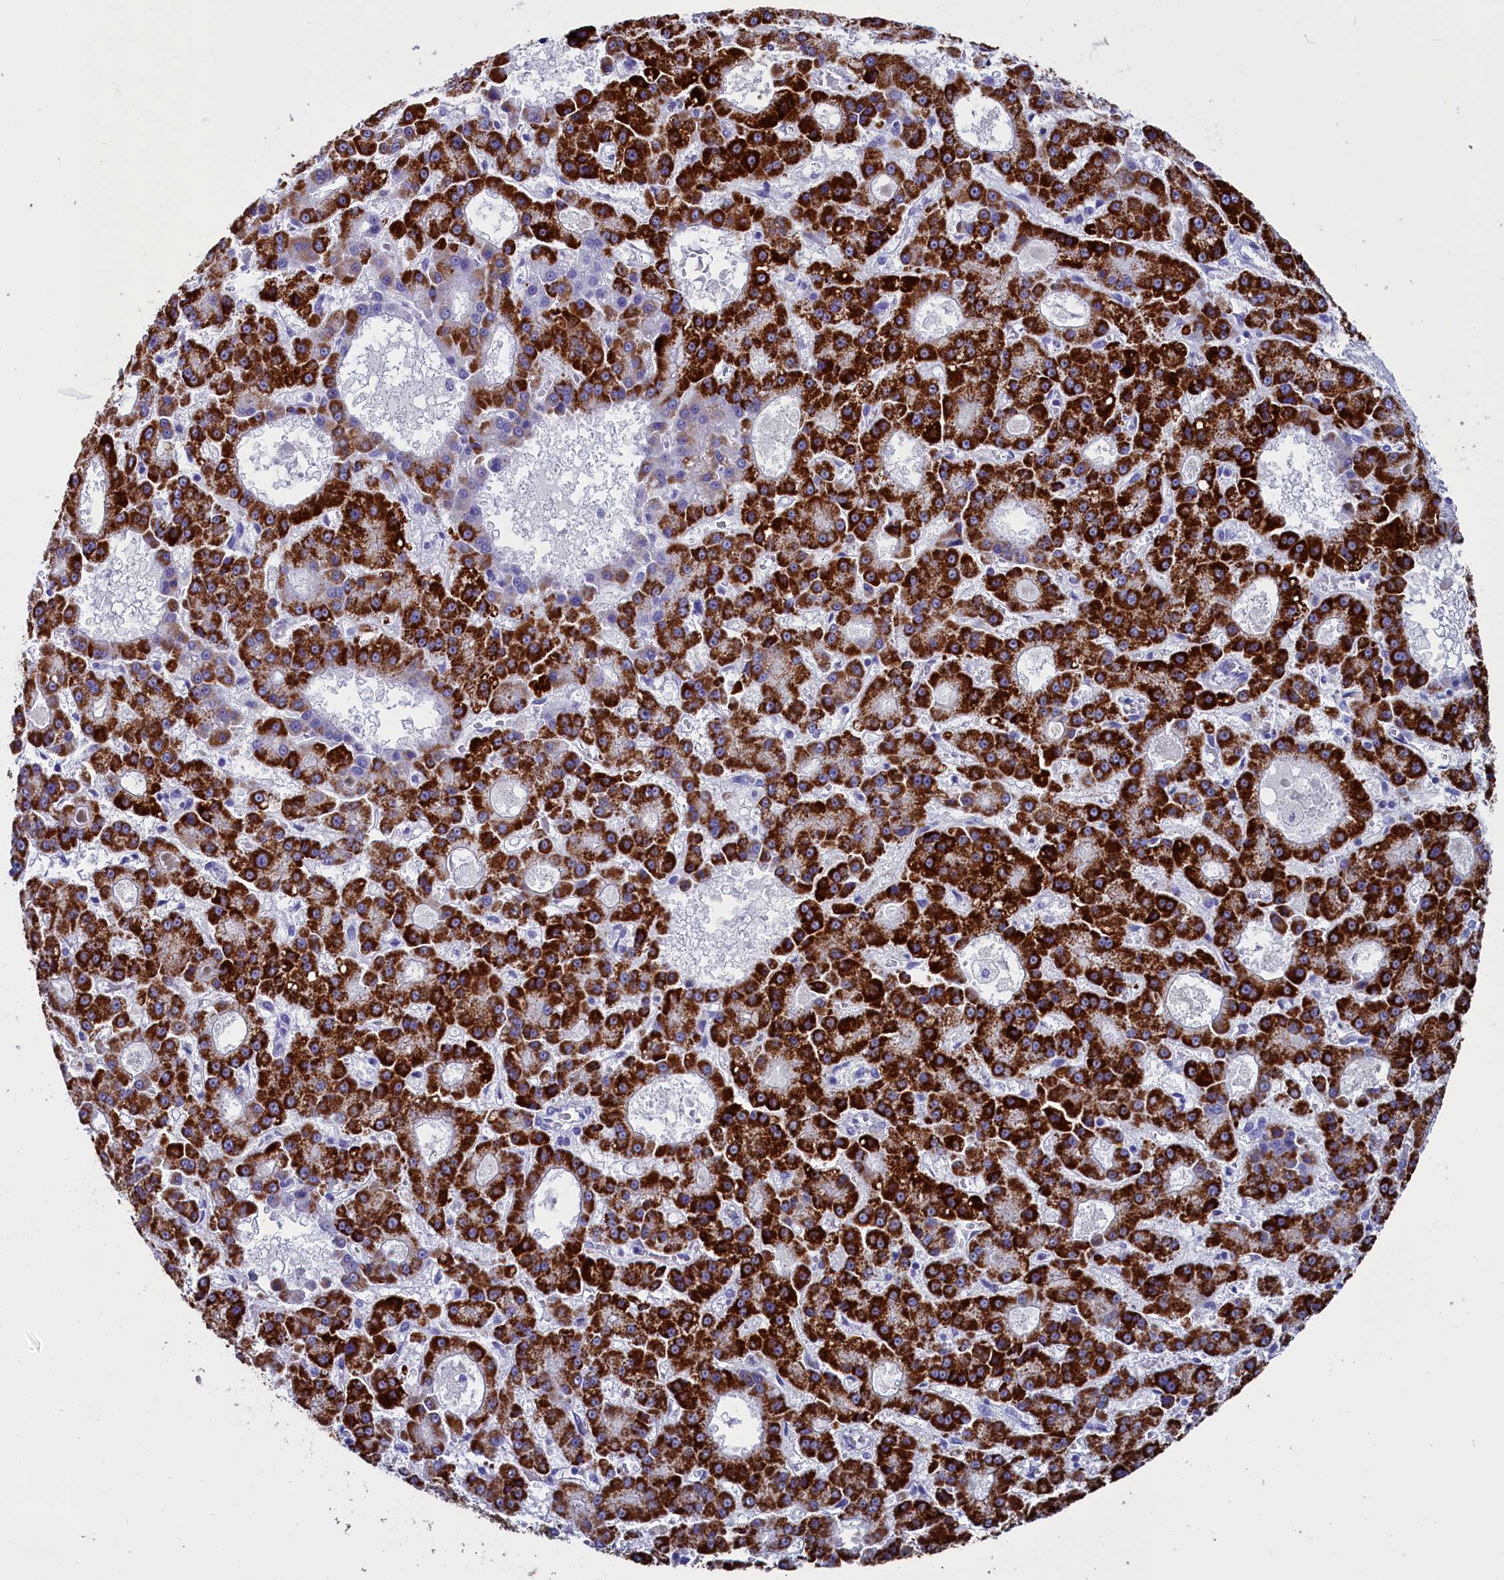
{"staining": {"intensity": "strong", "quantity": ">75%", "location": "cytoplasmic/membranous"}, "tissue": "liver cancer", "cell_type": "Tumor cells", "image_type": "cancer", "snomed": [{"axis": "morphology", "description": "Carcinoma, Hepatocellular, NOS"}, {"axis": "topography", "description": "Liver"}], "caption": "A micrograph of human liver cancer (hepatocellular carcinoma) stained for a protein demonstrates strong cytoplasmic/membranous brown staining in tumor cells.", "gene": "ANKRD29", "patient": {"sex": "male", "age": 70}}